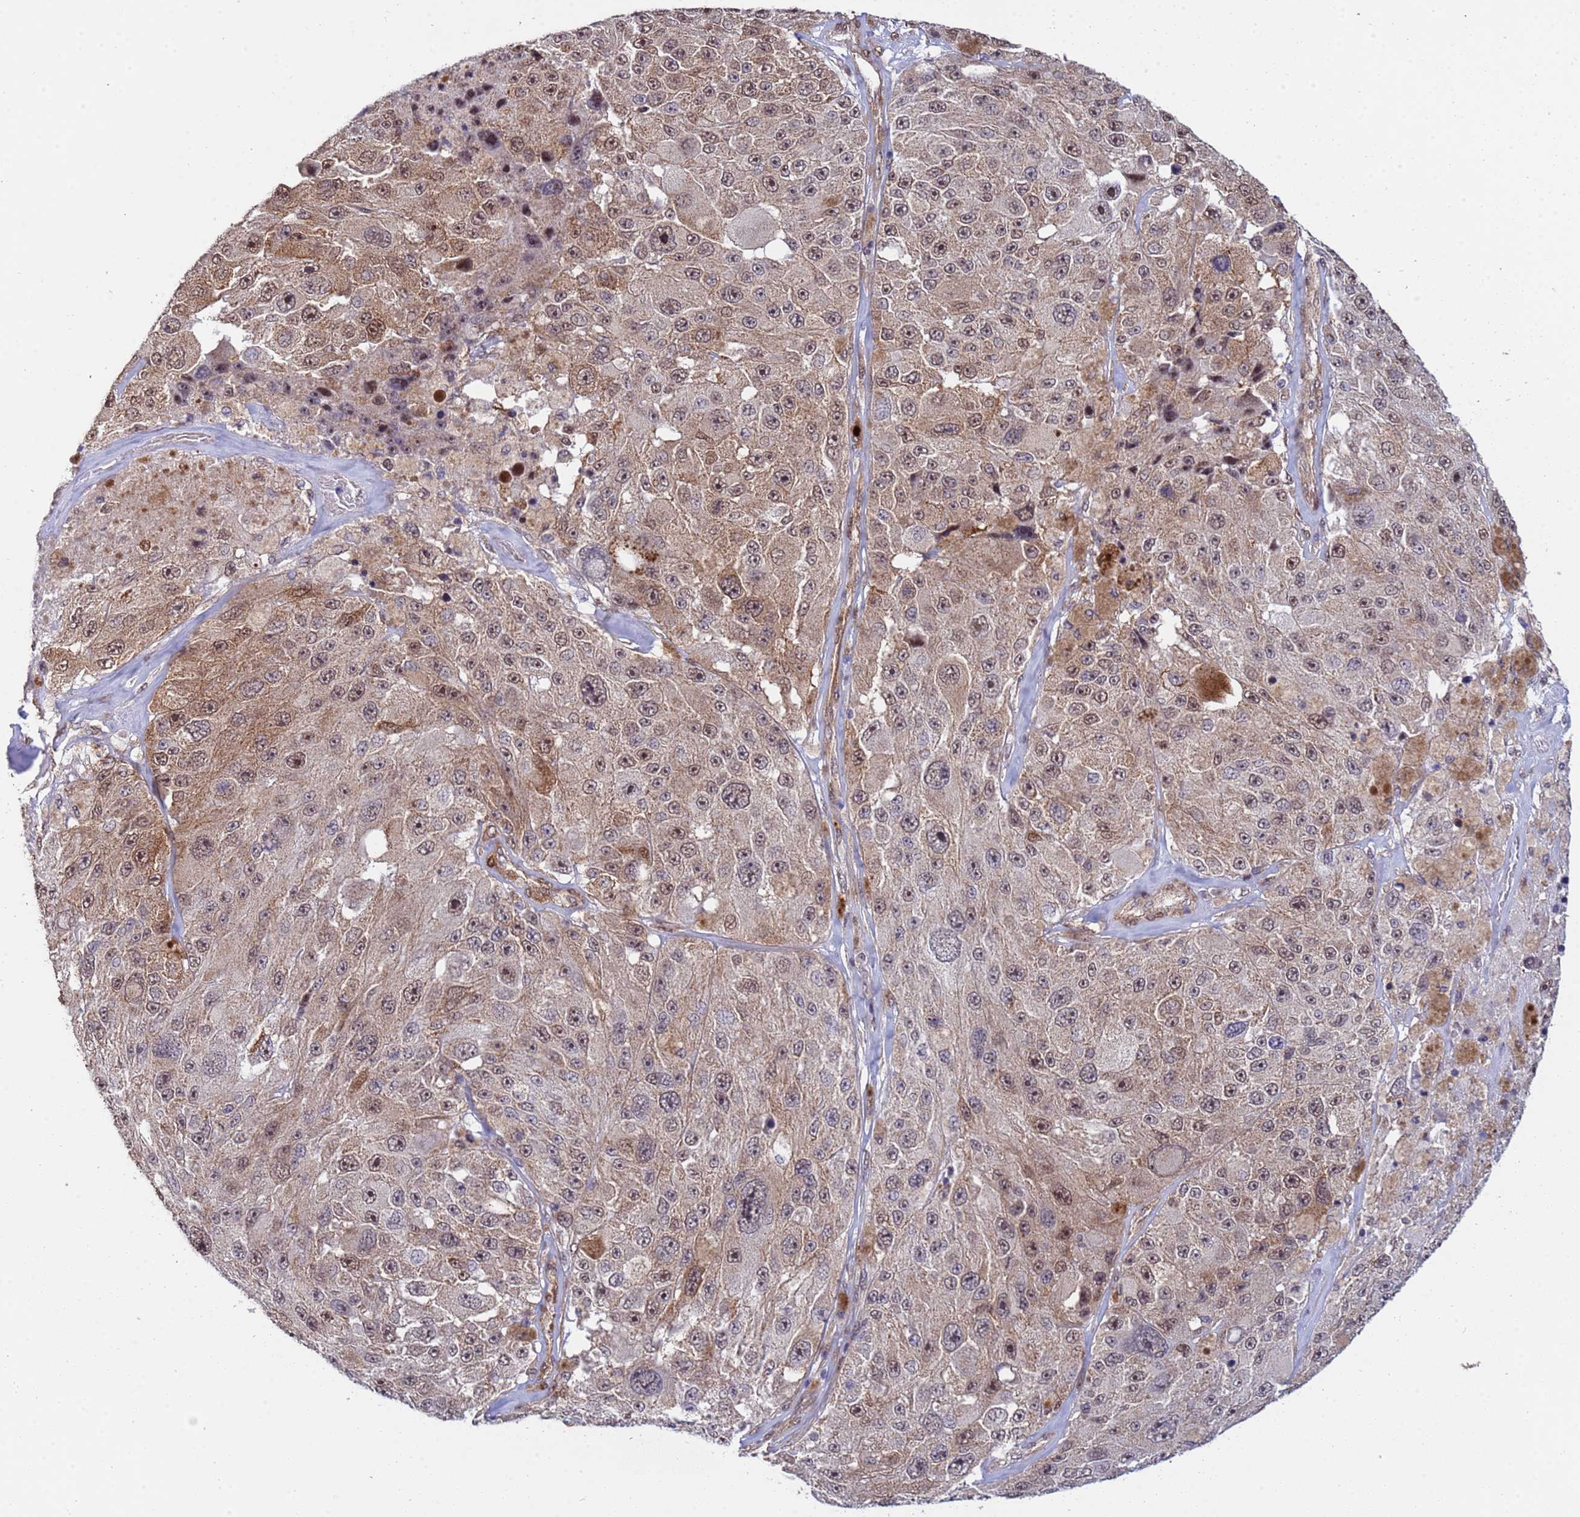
{"staining": {"intensity": "weak", "quantity": ">75%", "location": "cytoplasmic/membranous,nuclear"}, "tissue": "melanoma", "cell_type": "Tumor cells", "image_type": "cancer", "snomed": [{"axis": "morphology", "description": "Malignant melanoma, Metastatic site"}, {"axis": "topography", "description": "Lymph node"}], "caption": "Protein staining of melanoma tissue shows weak cytoplasmic/membranous and nuclear expression in approximately >75% of tumor cells. (DAB (3,3'-diaminobenzidine) IHC with brightfield microscopy, high magnification).", "gene": "TRIP6", "patient": {"sex": "male", "age": 62}}